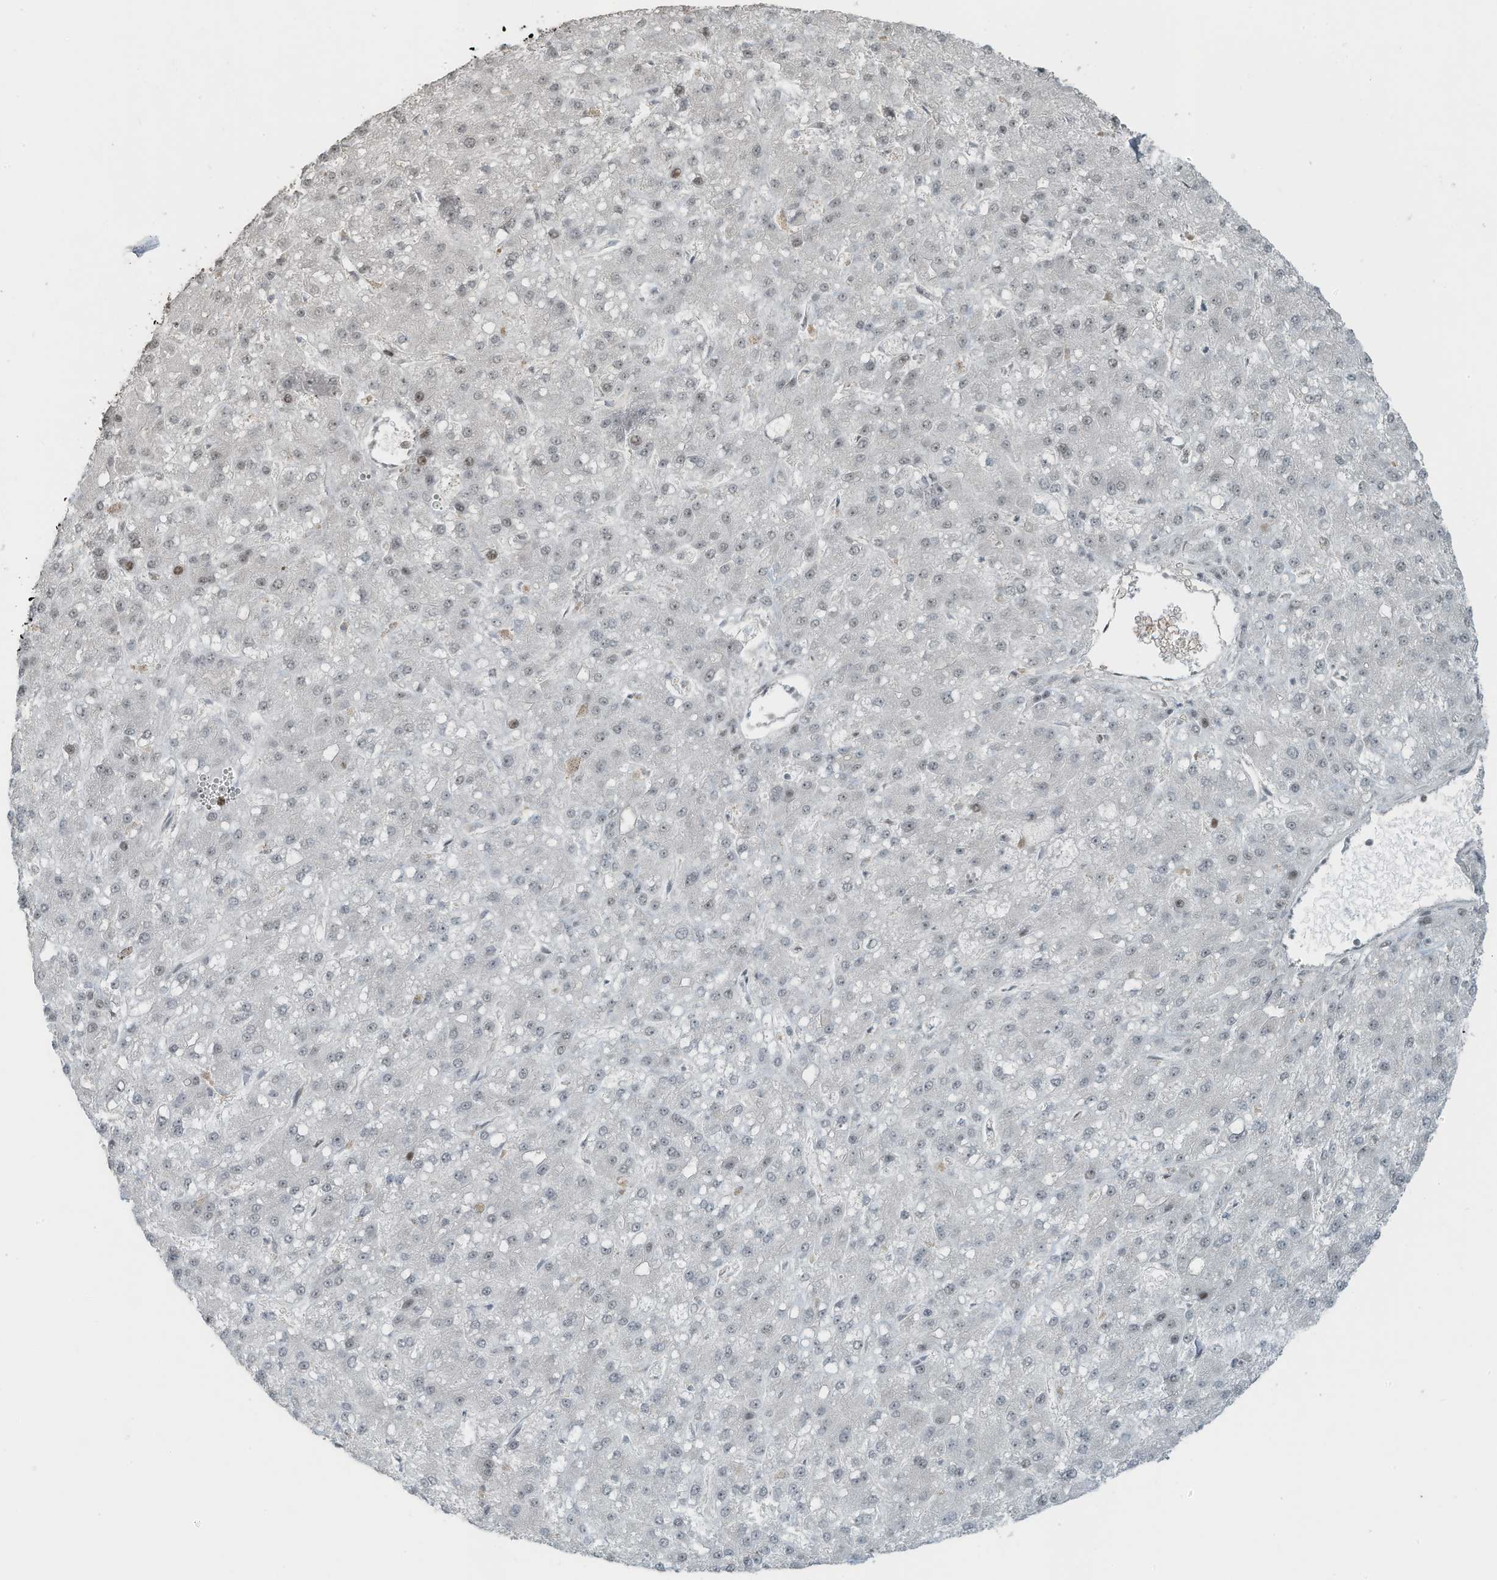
{"staining": {"intensity": "negative", "quantity": "none", "location": "none"}, "tissue": "liver cancer", "cell_type": "Tumor cells", "image_type": "cancer", "snomed": [{"axis": "morphology", "description": "Carcinoma, Hepatocellular, NOS"}, {"axis": "topography", "description": "Liver"}], "caption": "An IHC photomicrograph of liver cancer (hepatocellular carcinoma) is shown. There is no staining in tumor cells of liver cancer (hepatocellular carcinoma).", "gene": "PCNP", "patient": {"sex": "male", "age": 67}}